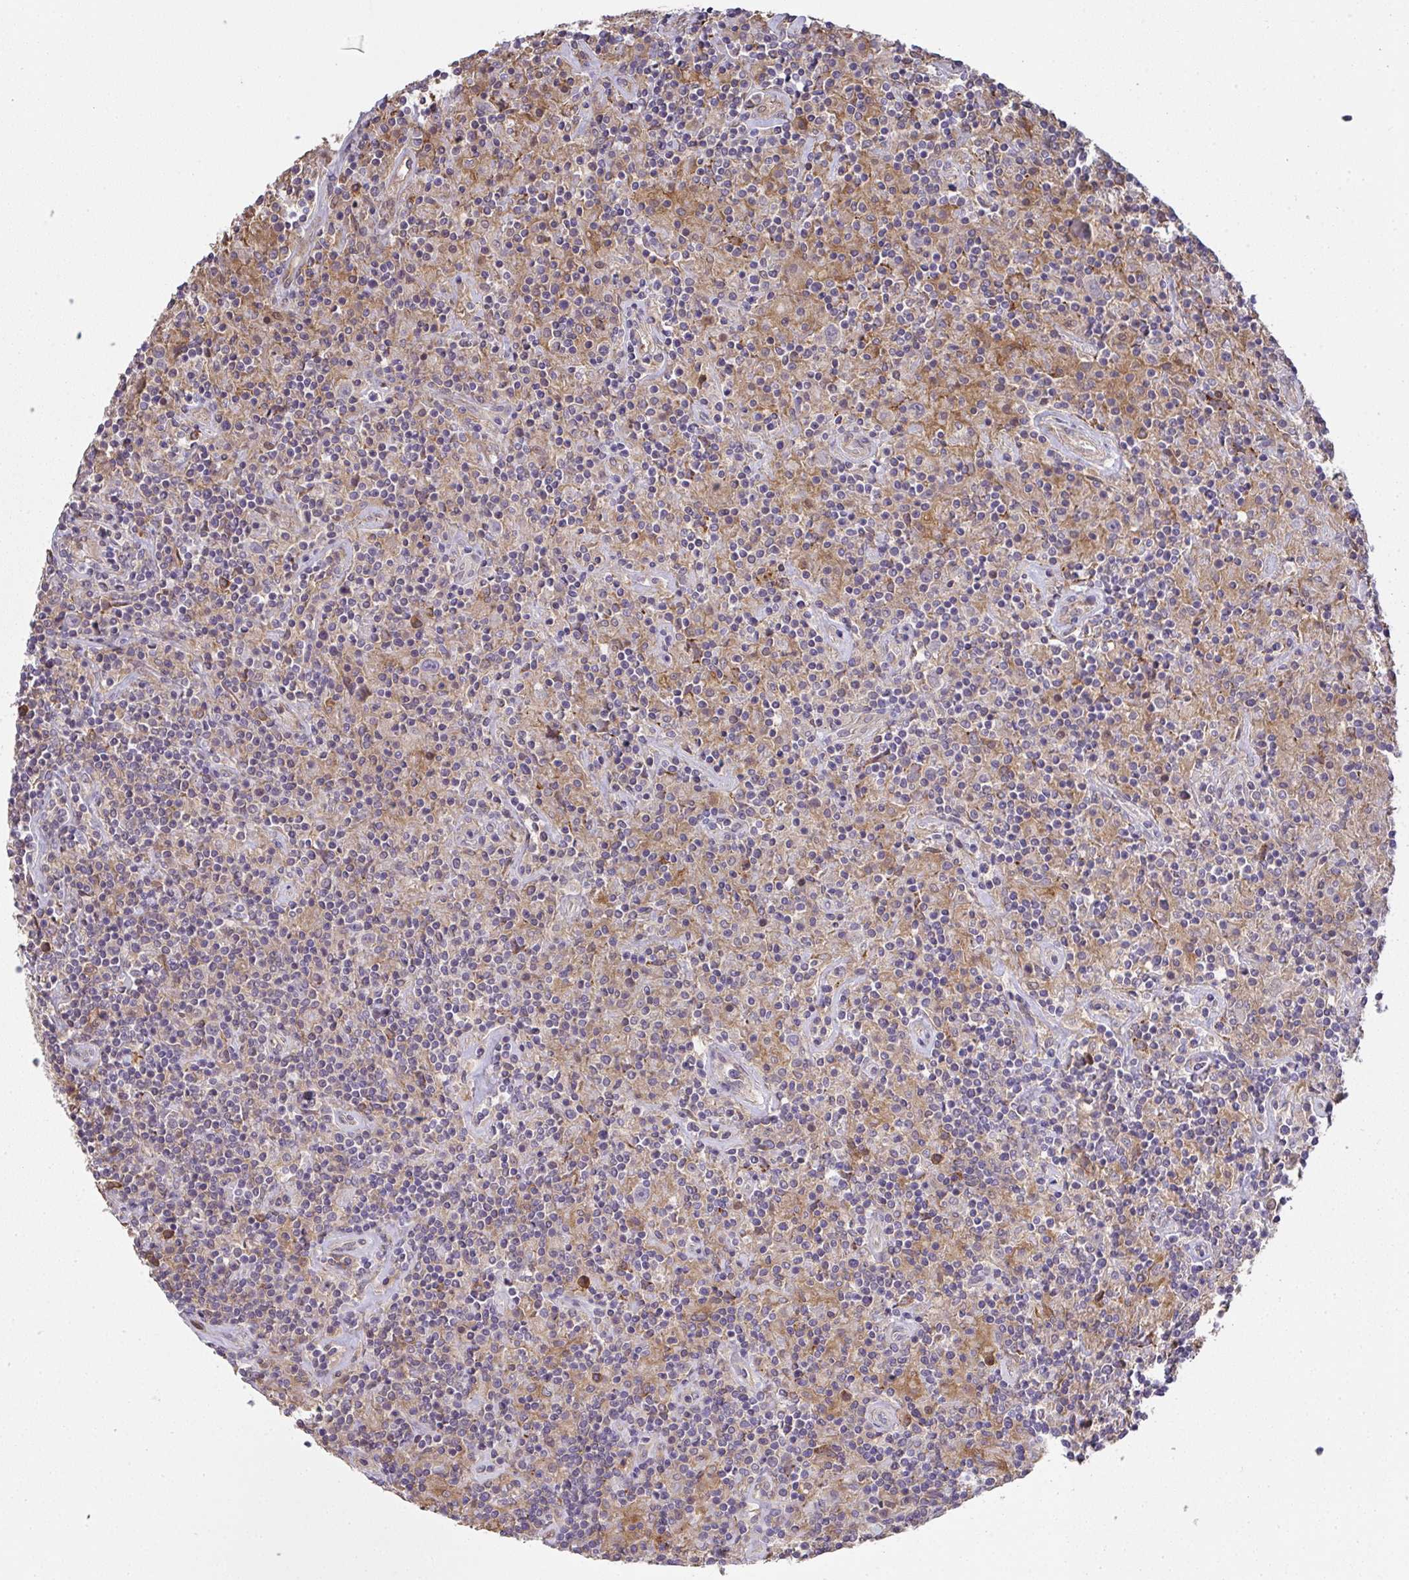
{"staining": {"intensity": "negative", "quantity": "none", "location": "none"}, "tissue": "lymphoma", "cell_type": "Tumor cells", "image_type": "cancer", "snomed": [{"axis": "morphology", "description": "Hodgkin's disease, NOS"}, {"axis": "topography", "description": "Lymph node"}], "caption": "This is an immunohistochemistry micrograph of lymphoma. There is no staining in tumor cells.", "gene": "EEF1AKMT1", "patient": {"sex": "male", "age": 70}}